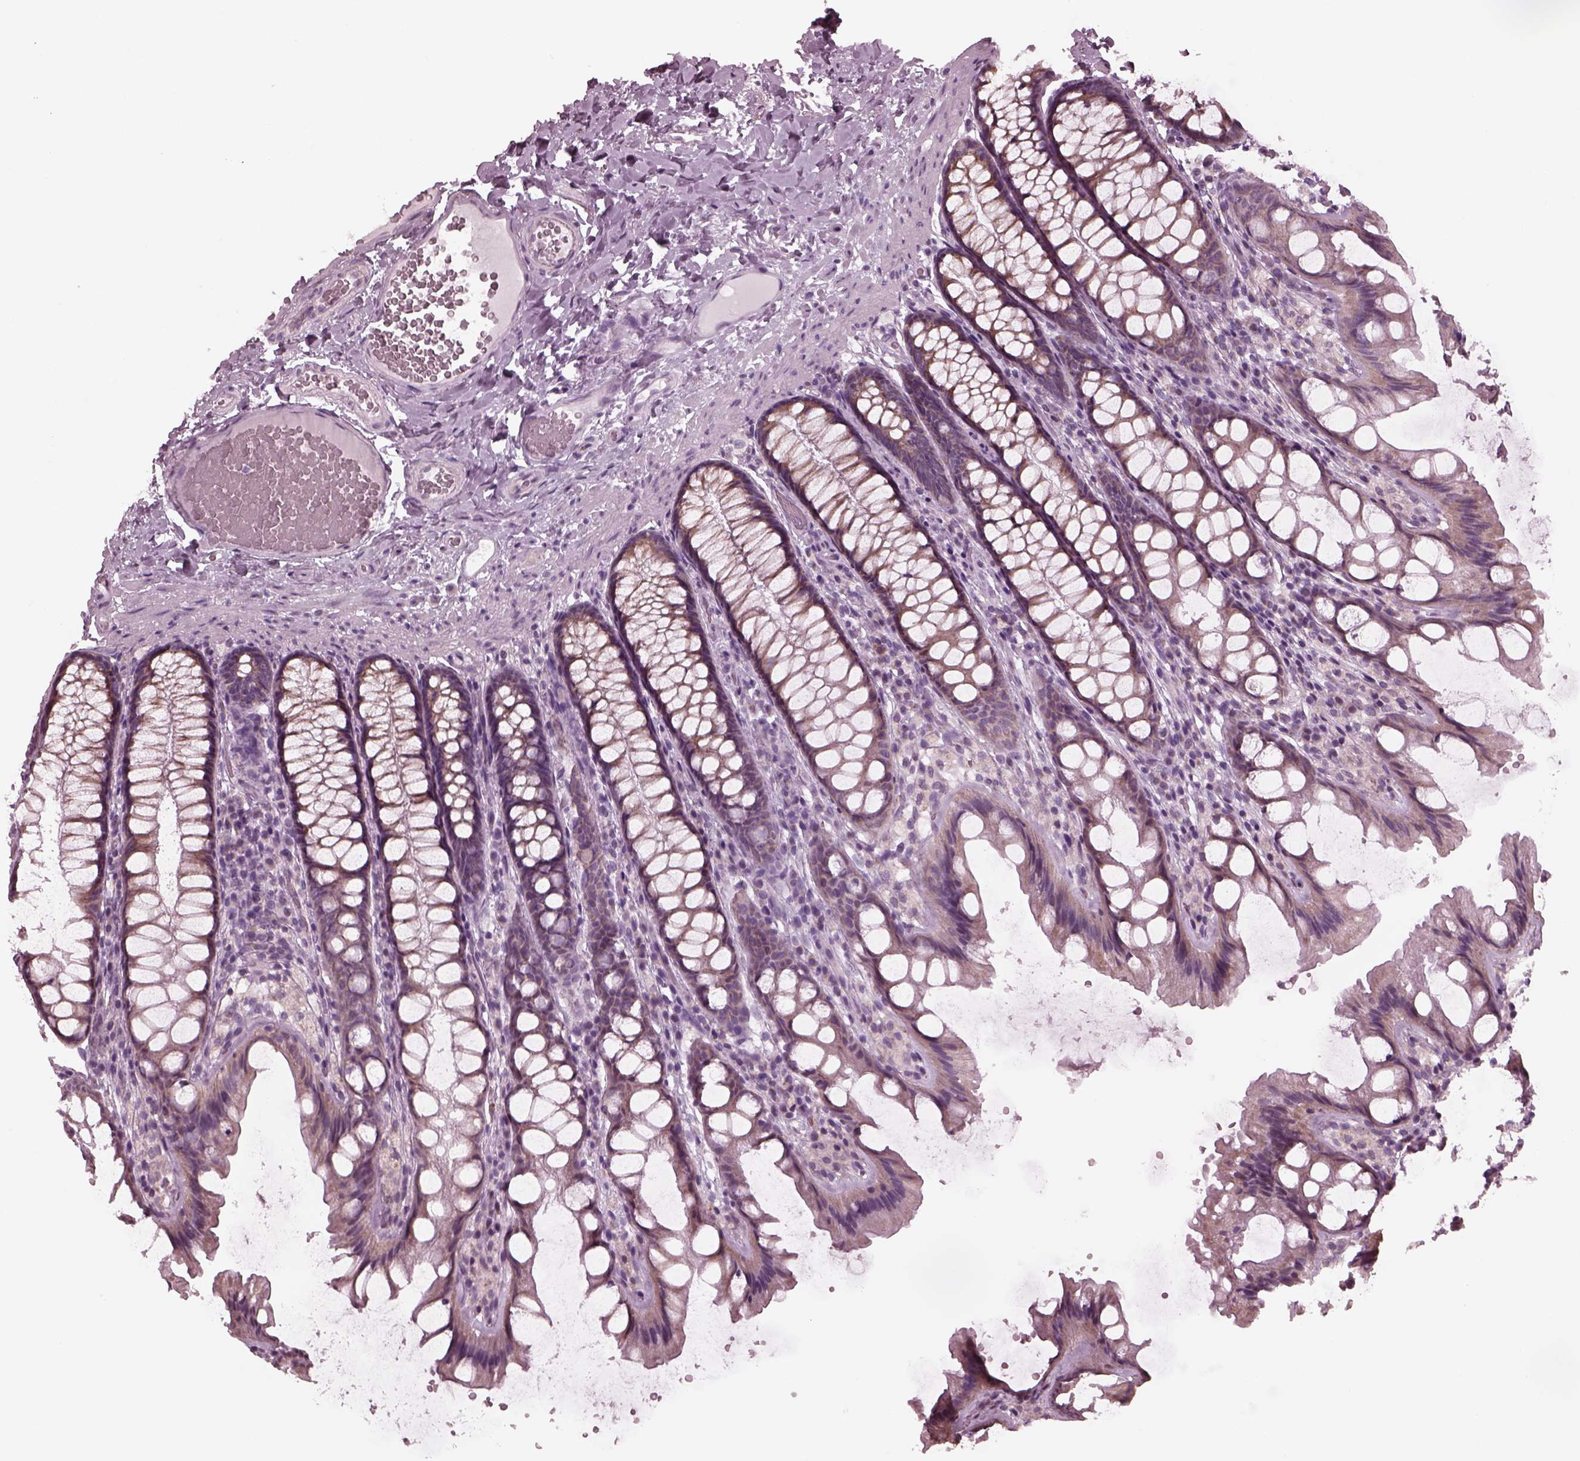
{"staining": {"intensity": "negative", "quantity": "none", "location": "none"}, "tissue": "colon", "cell_type": "Endothelial cells", "image_type": "normal", "snomed": [{"axis": "morphology", "description": "Normal tissue, NOS"}, {"axis": "topography", "description": "Colon"}], "caption": "Immunohistochemistry (IHC) of normal colon demonstrates no staining in endothelial cells. The staining is performed using DAB brown chromogen with nuclei counter-stained in using hematoxylin.", "gene": "CELSR3", "patient": {"sex": "male", "age": 47}}